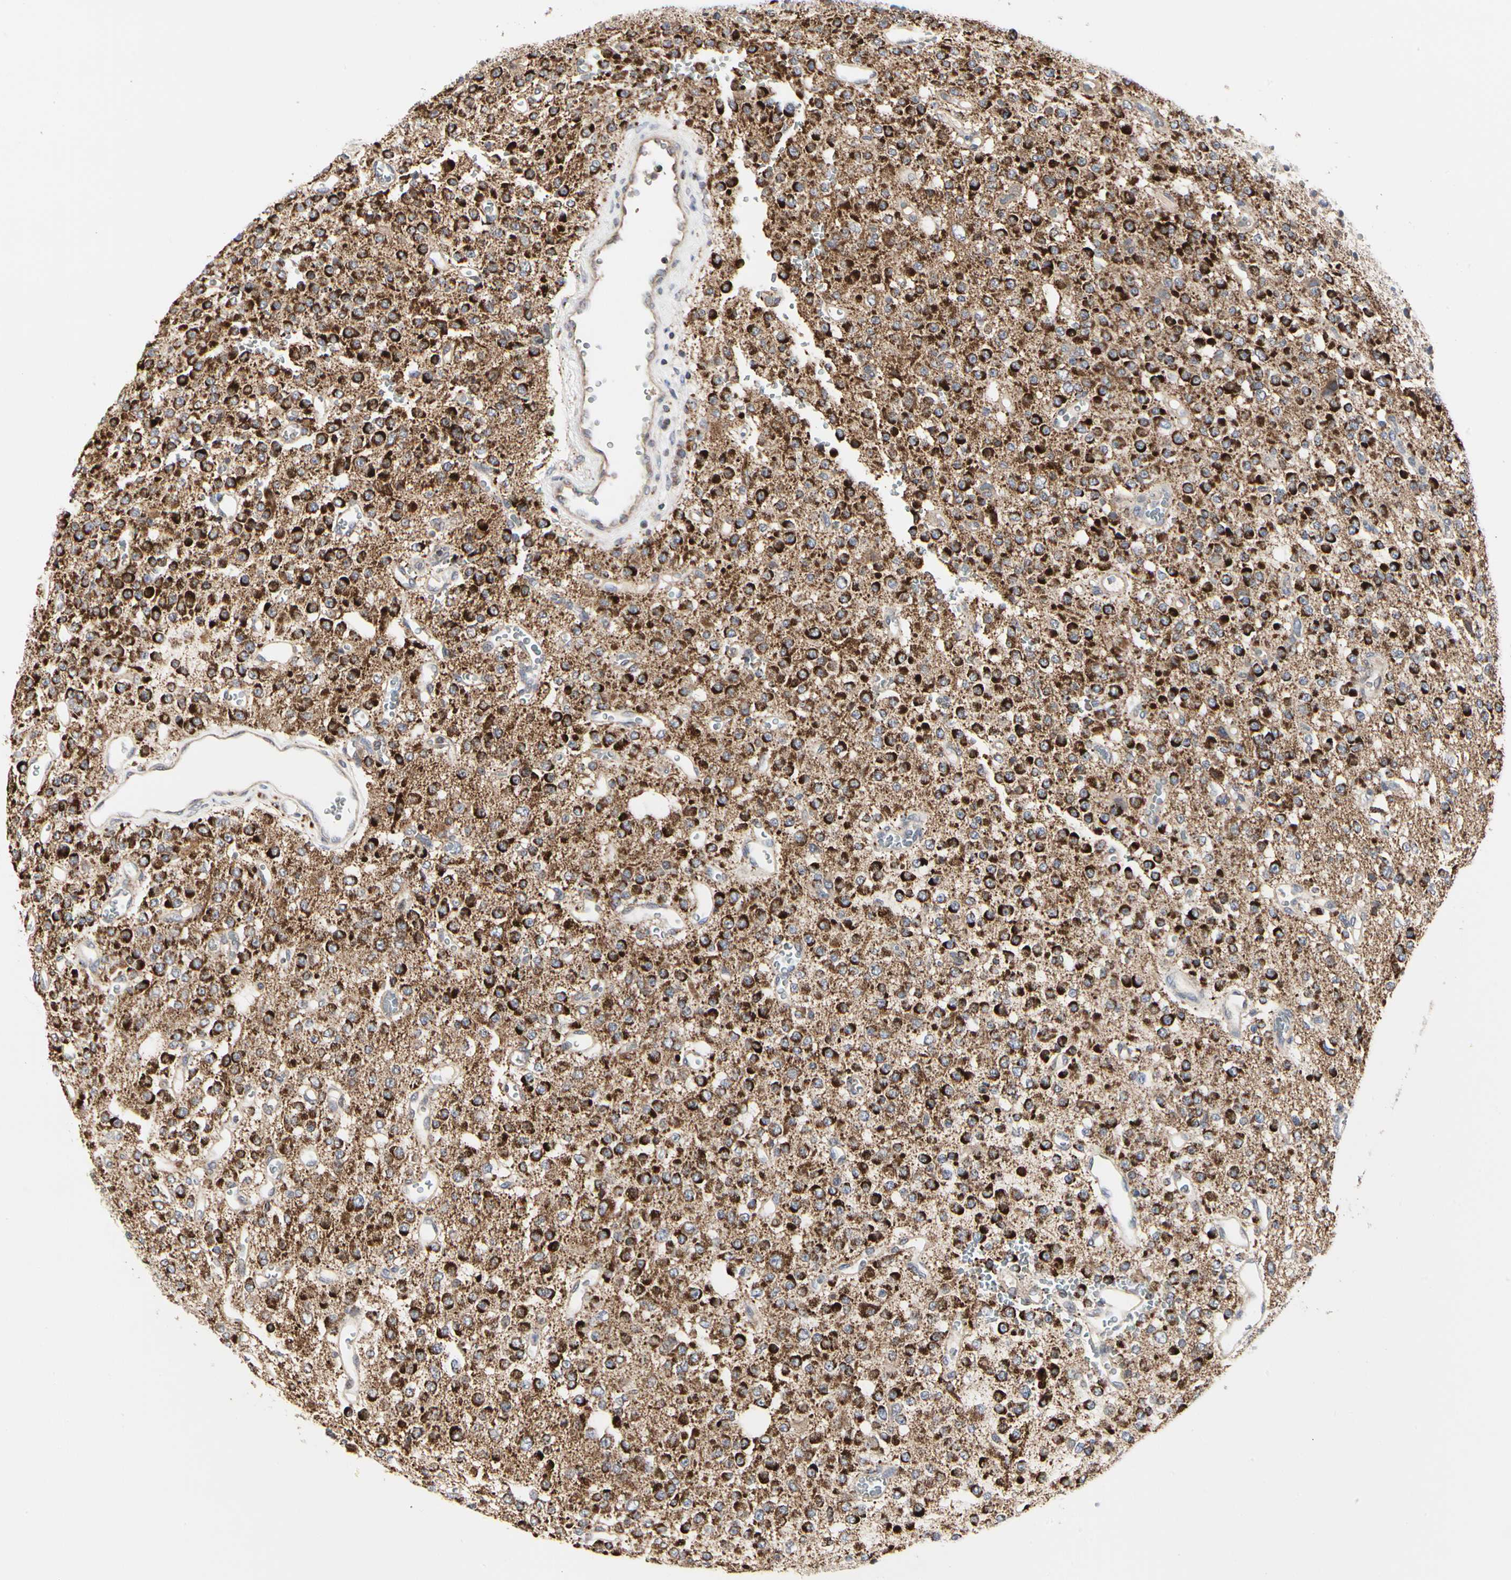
{"staining": {"intensity": "strong", "quantity": ">75%", "location": "cytoplasmic/membranous"}, "tissue": "glioma", "cell_type": "Tumor cells", "image_type": "cancer", "snomed": [{"axis": "morphology", "description": "Glioma, malignant, Low grade"}, {"axis": "topography", "description": "Brain"}], "caption": "The immunohistochemical stain highlights strong cytoplasmic/membranous expression in tumor cells of malignant glioma (low-grade) tissue. (Stains: DAB (3,3'-diaminobenzidine) in brown, nuclei in blue, Microscopy: brightfield microscopy at high magnification).", "gene": "TSKU", "patient": {"sex": "male", "age": 38}}